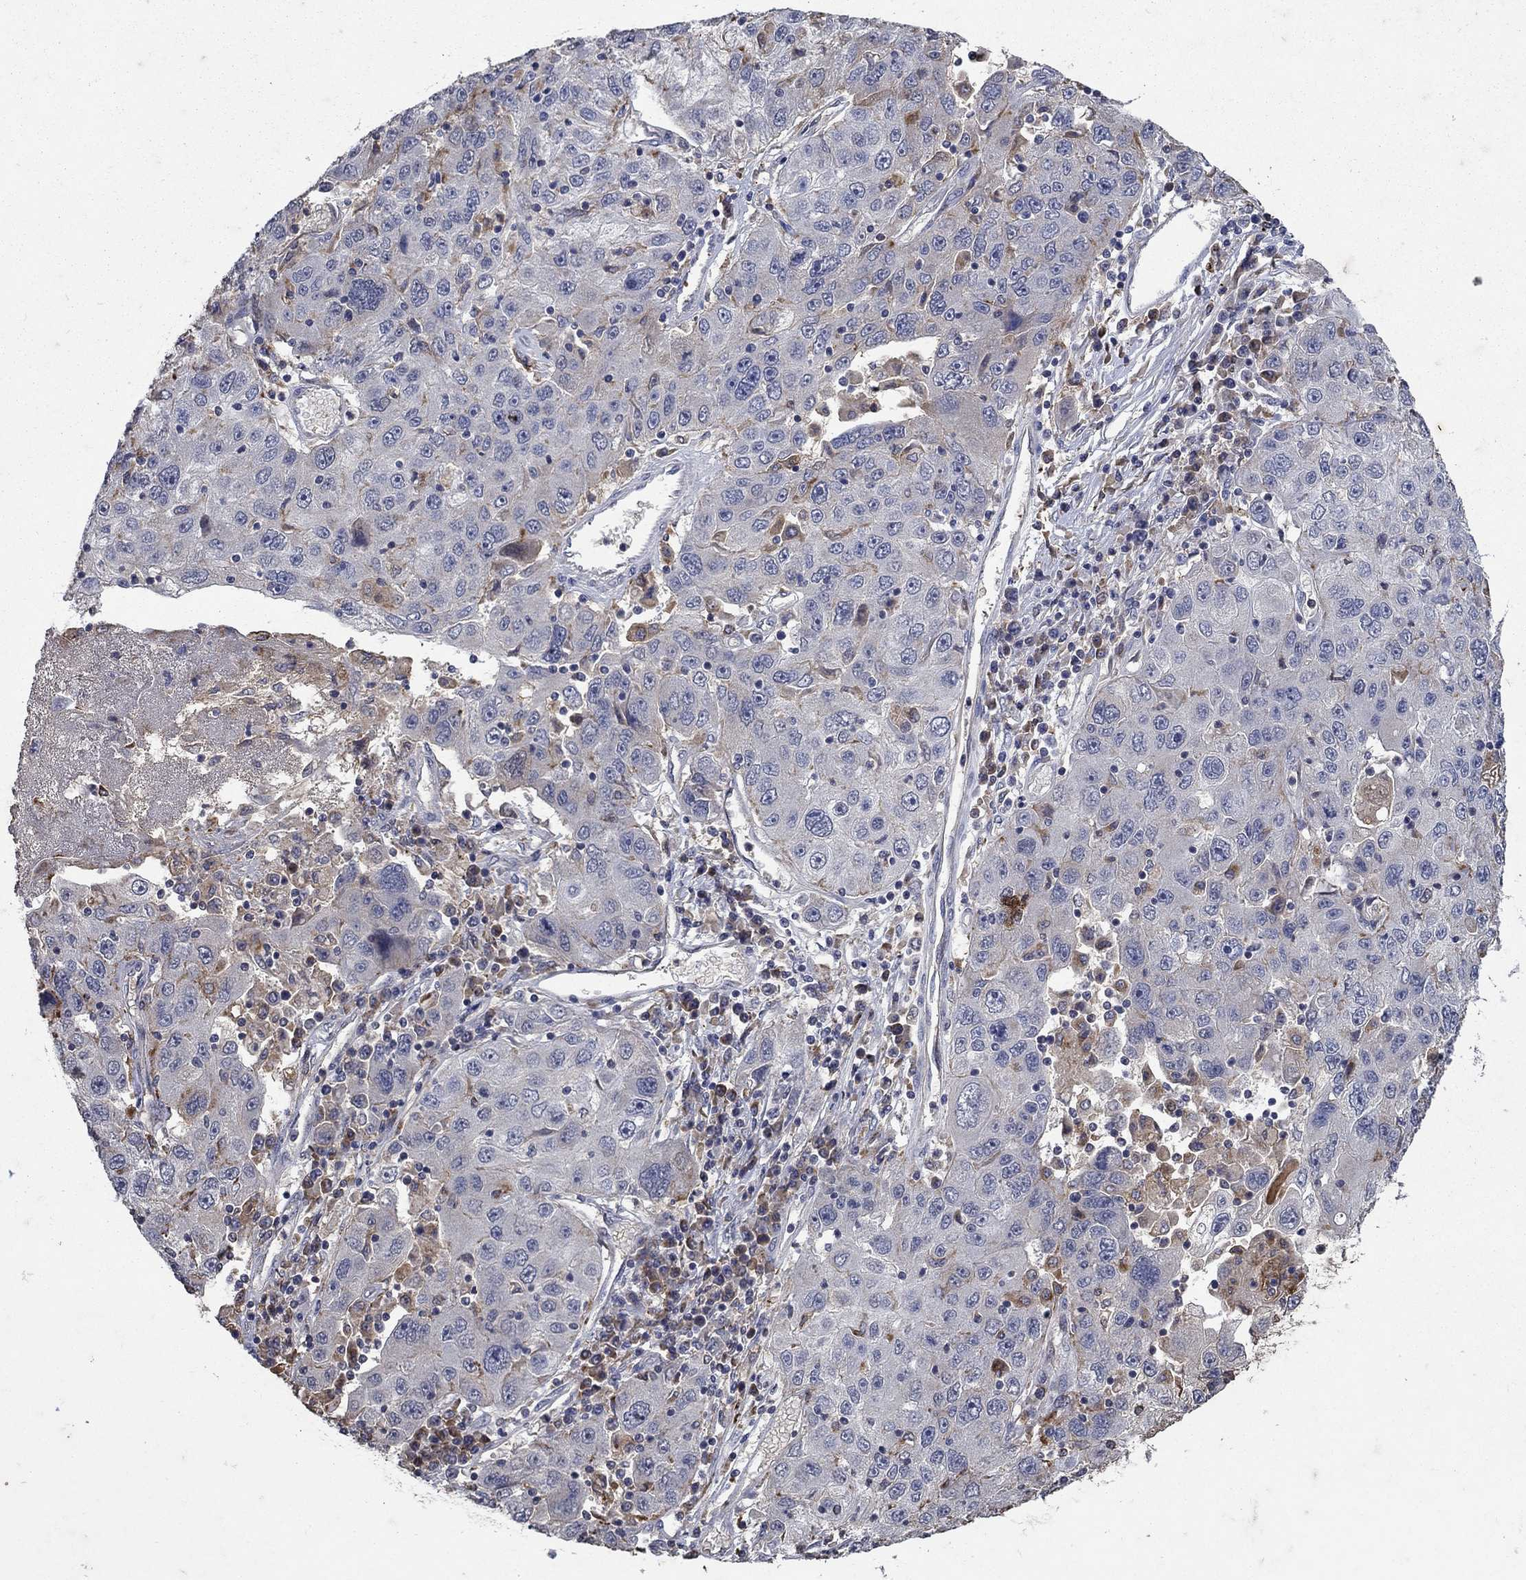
{"staining": {"intensity": "negative", "quantity": "none", "location": "none"}, "tissue": "stomach cancer", "cell_type": "Tumor cells", "image_type": "cancer", "snomed": [{"axis": "morphology", "description": "Adenocarcinoma, NOS"}, {"axis": "topography", "description": "Stomach"}], "caption": "Histopathology image shows no protein staining in tumor cells of adenocarcinoma (stomach) tissue.", "gene": "NPC2", "patient": {"sex": "male", "age": 56}}